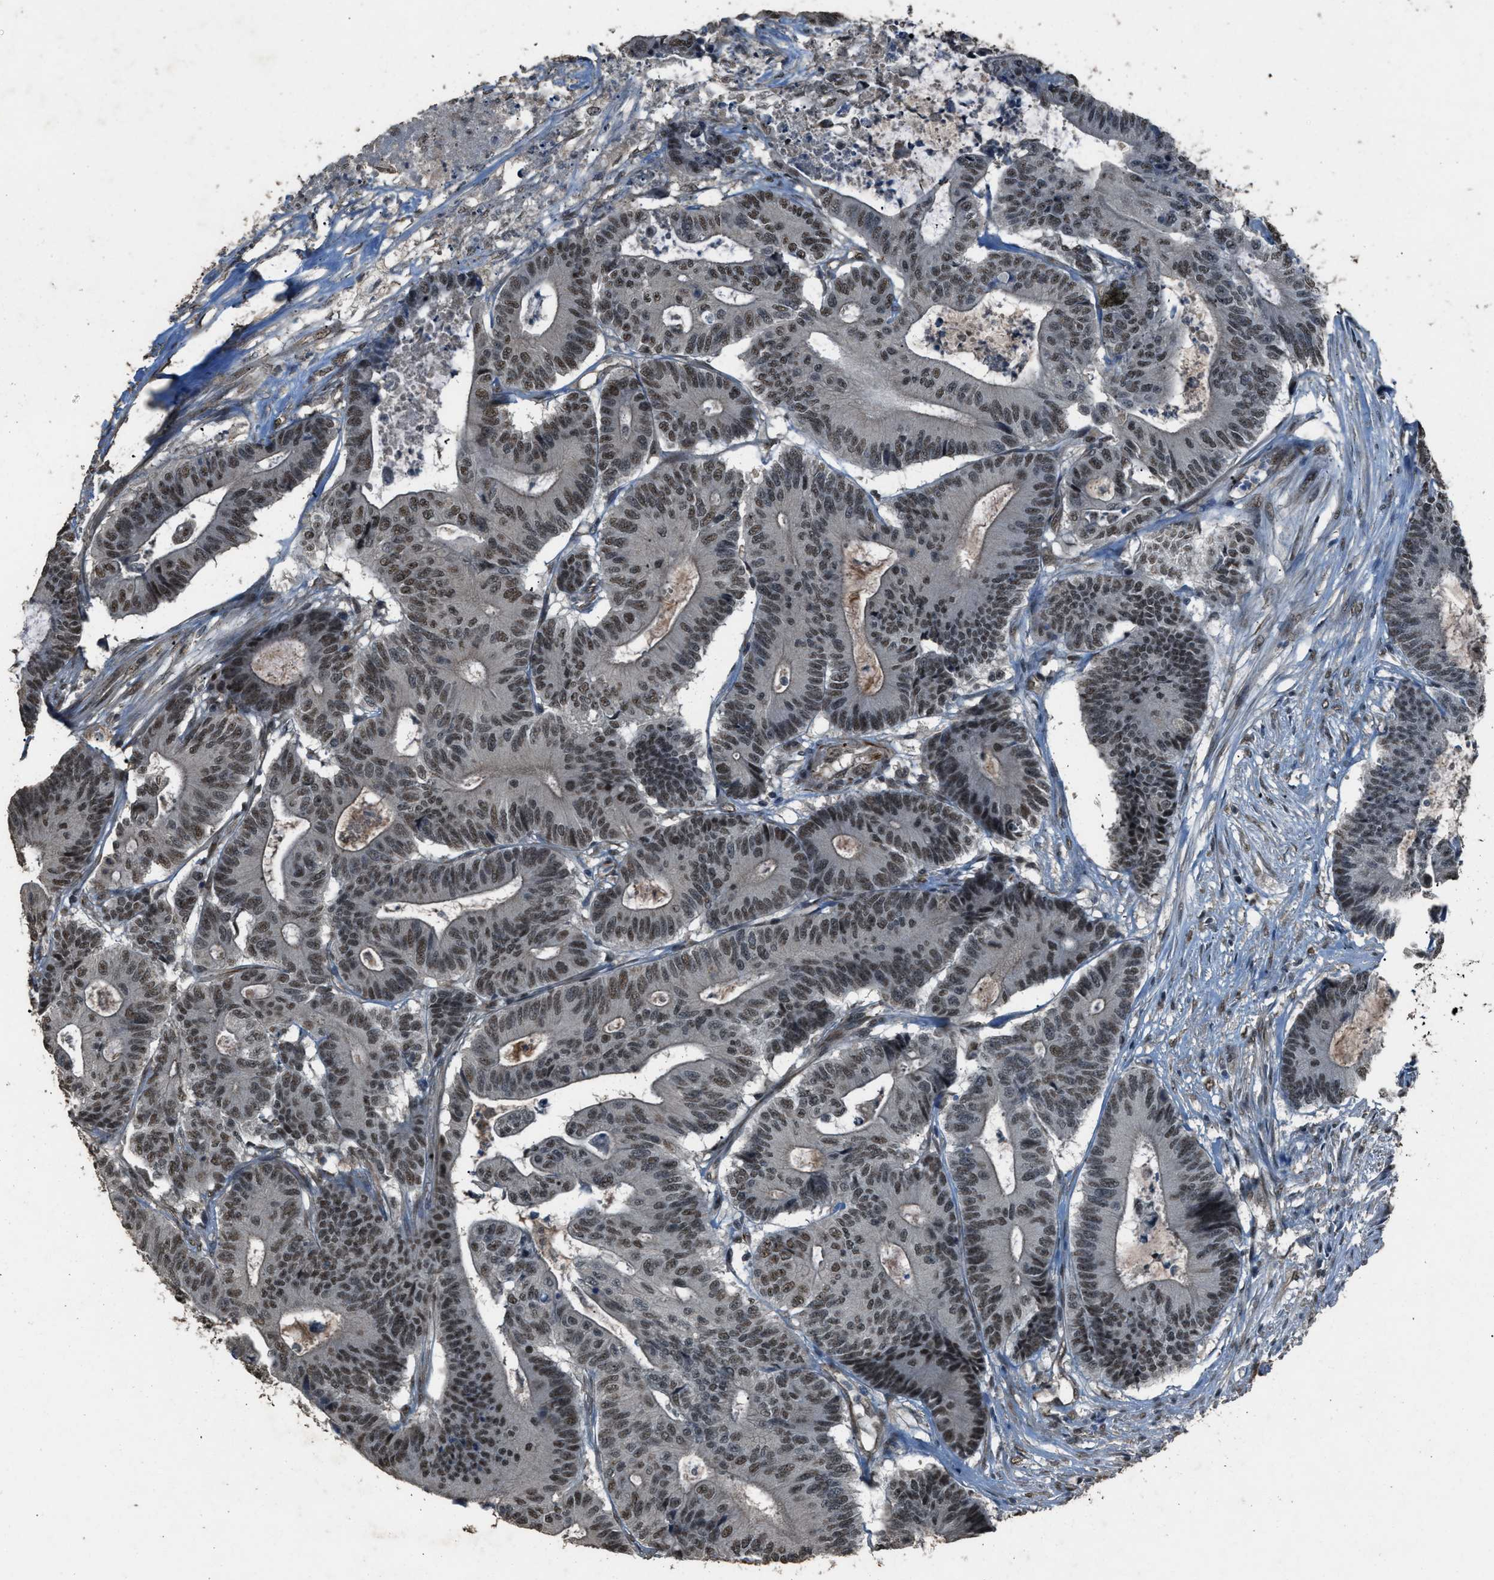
{"staining": {"intensity": "moderate", "quantity": ">75%", "location": "nuclear"}, "tissue": "colorectal cancer", "cell_type": "Tumor cells", "image_type": "cancer", "snomed": [{"axis": "morphology", "description": "Adenocarcinoma, NOS"}, {"axis": "topography", "description": "Colon"}], "caption": "Brown immunohistochemical staining in colorectal cancer shows moderate nuclear positivity in approximately >75% of tumor cells.", "gene": "SERTAD2", "patient": {"sex": "female", "age": 84}}